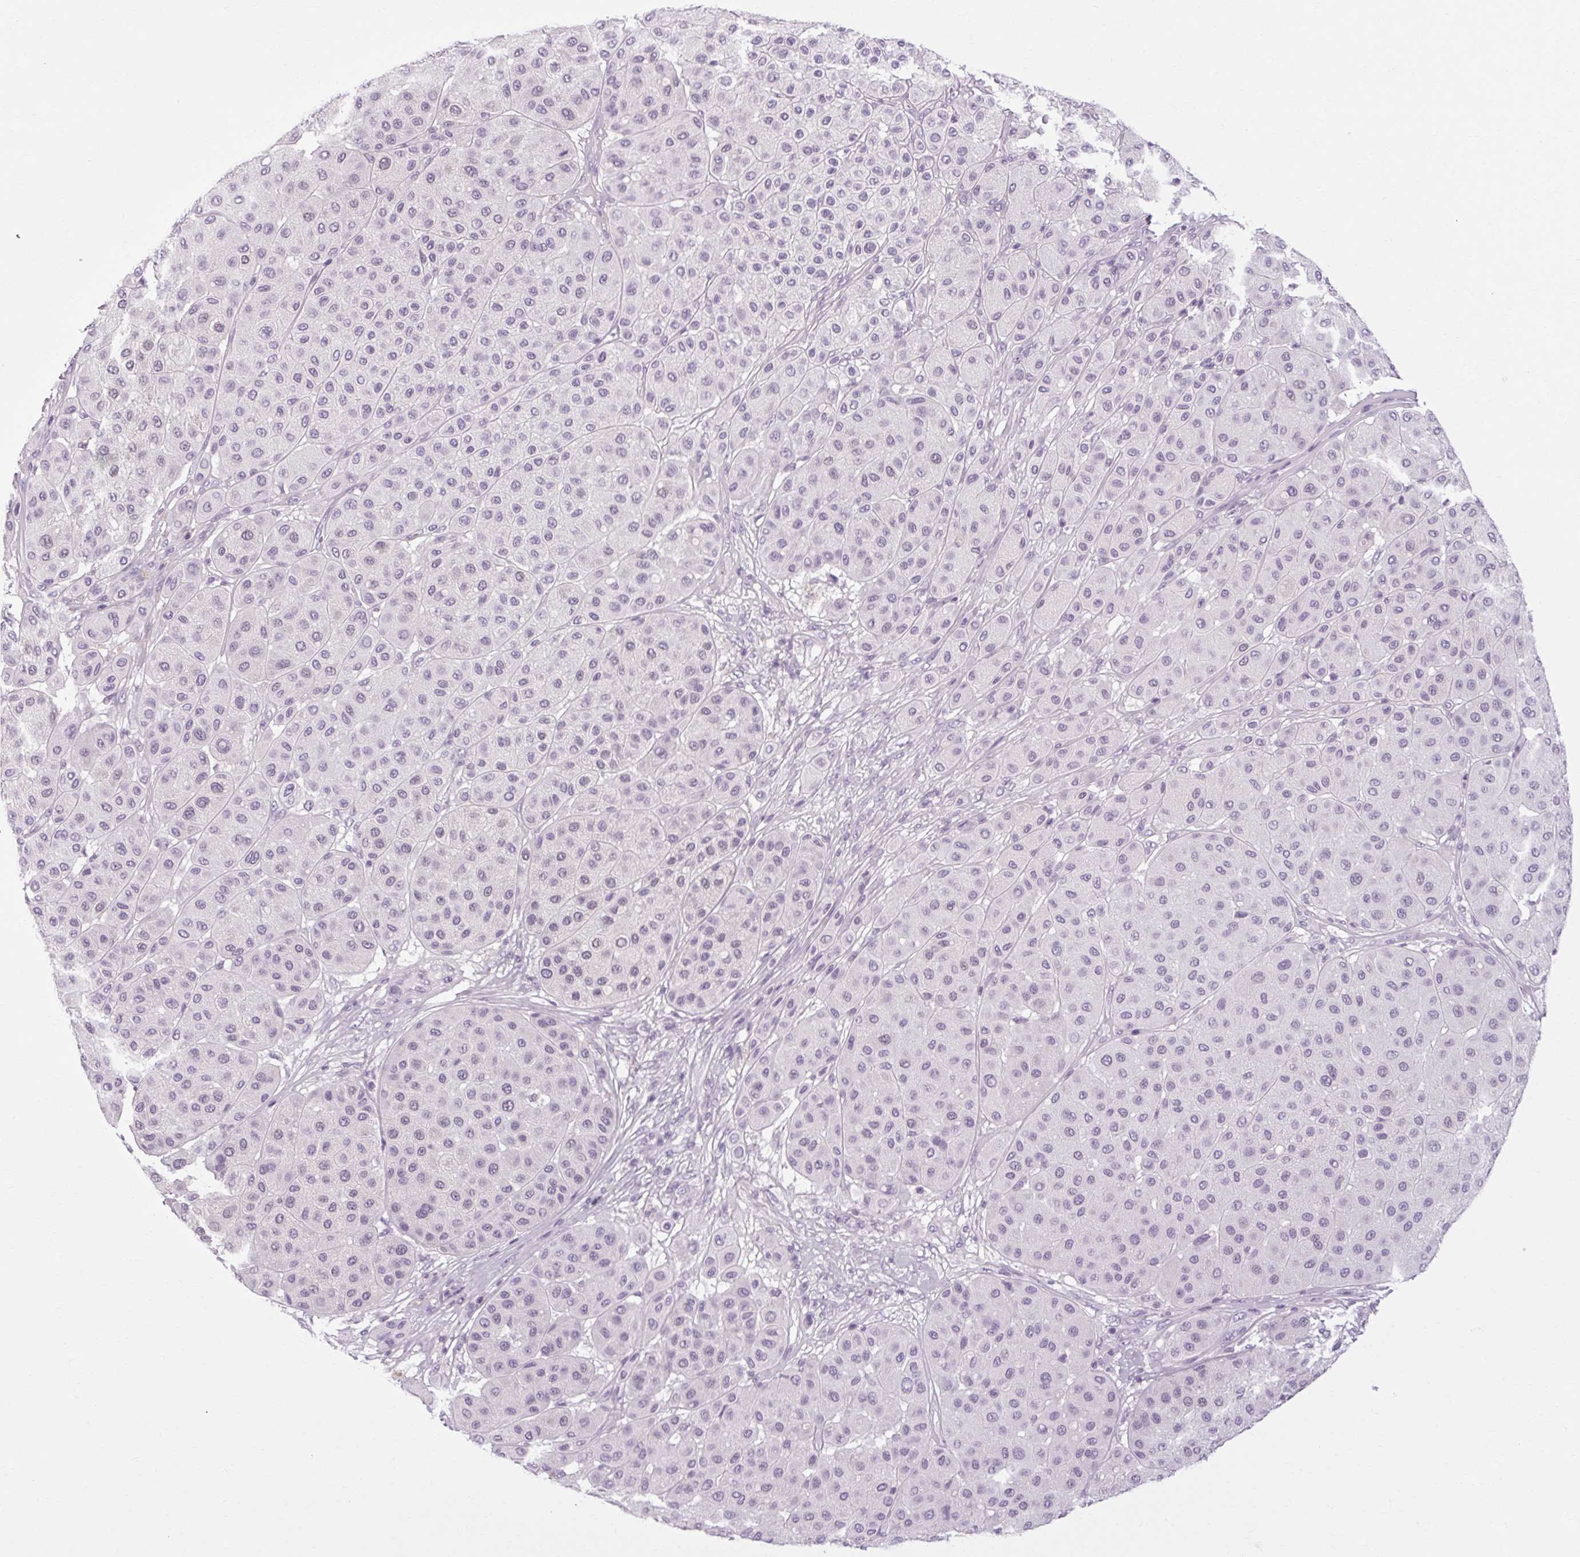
{"staining": {"intensity": "negative", "quantity": "none", "location": "none"}, "tissue": "melanoma", "cell_type": "Tumor cells", "image_type": "cancer", "snomed": [{"axis": "morphology", "description": "Malignant melanoma, Metastatic site"}, {"axis": "topography", "description": "Smooth muscle"}], "caption": "A micrograph of malignant melanoma (metastatic site) stained for a protein demonstrates no brown staining in tumor cells. (Immunohistochemistry (ihc), brightfield microscopy, high magnification).", "gene": "POMC", "patient": {"sex": "male", "age": 41}}